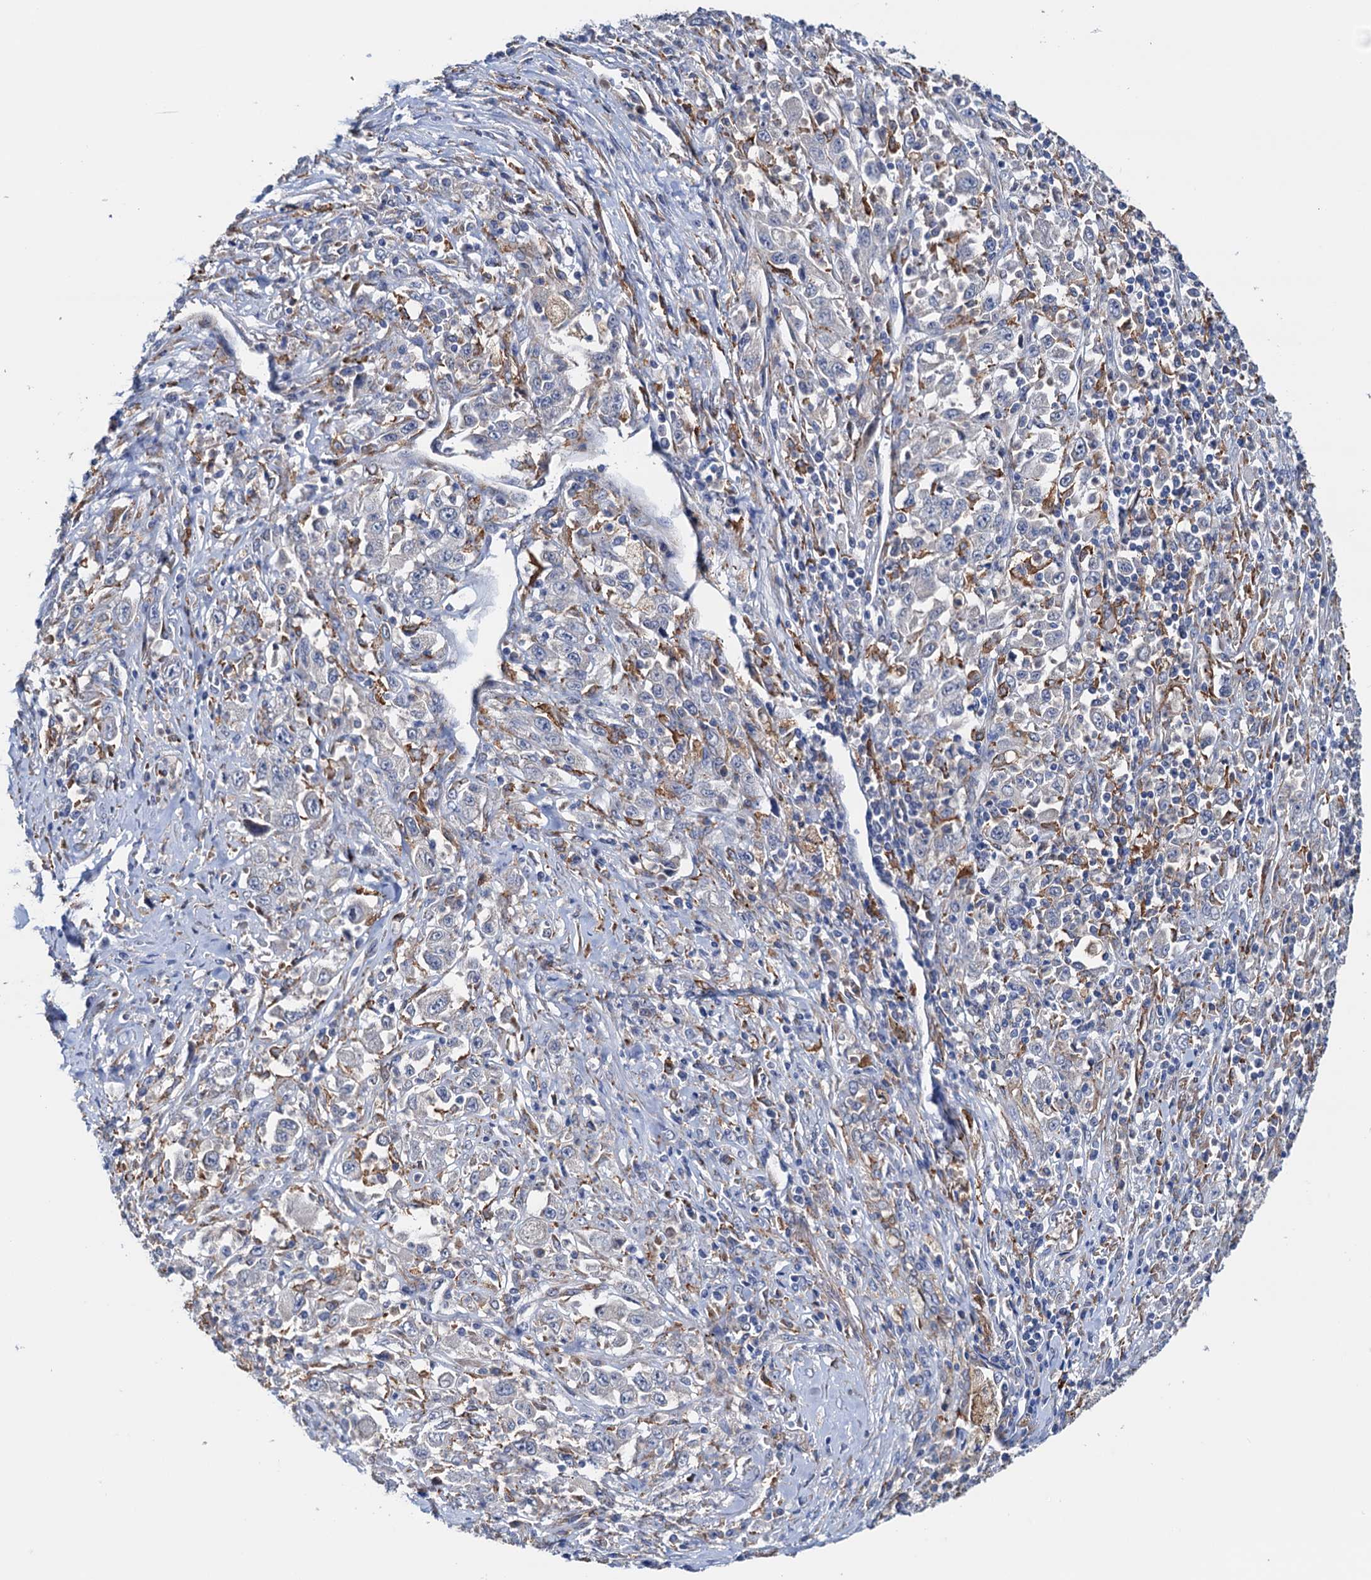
{"staining": {"intensity": "negative", "quantity": "none", "location": "none"}, "tissue": "melanoma", "cell_type": "Tumor cells", "image_type": "cancer", "snomed": [{"axis": "morphology", "description": "Malignant melanoma, Metastatic site"}, {"axis": "topography", "description": "Skin"}], "caption": "This micrograph is of melanoma stained with immunohistochemistry to label a protein in brown with the nuclei are counter-stained blue. There is no expression in tumor cells.", "gene": "RASSF9", "patient": {"sex": "female", "age": 56}}